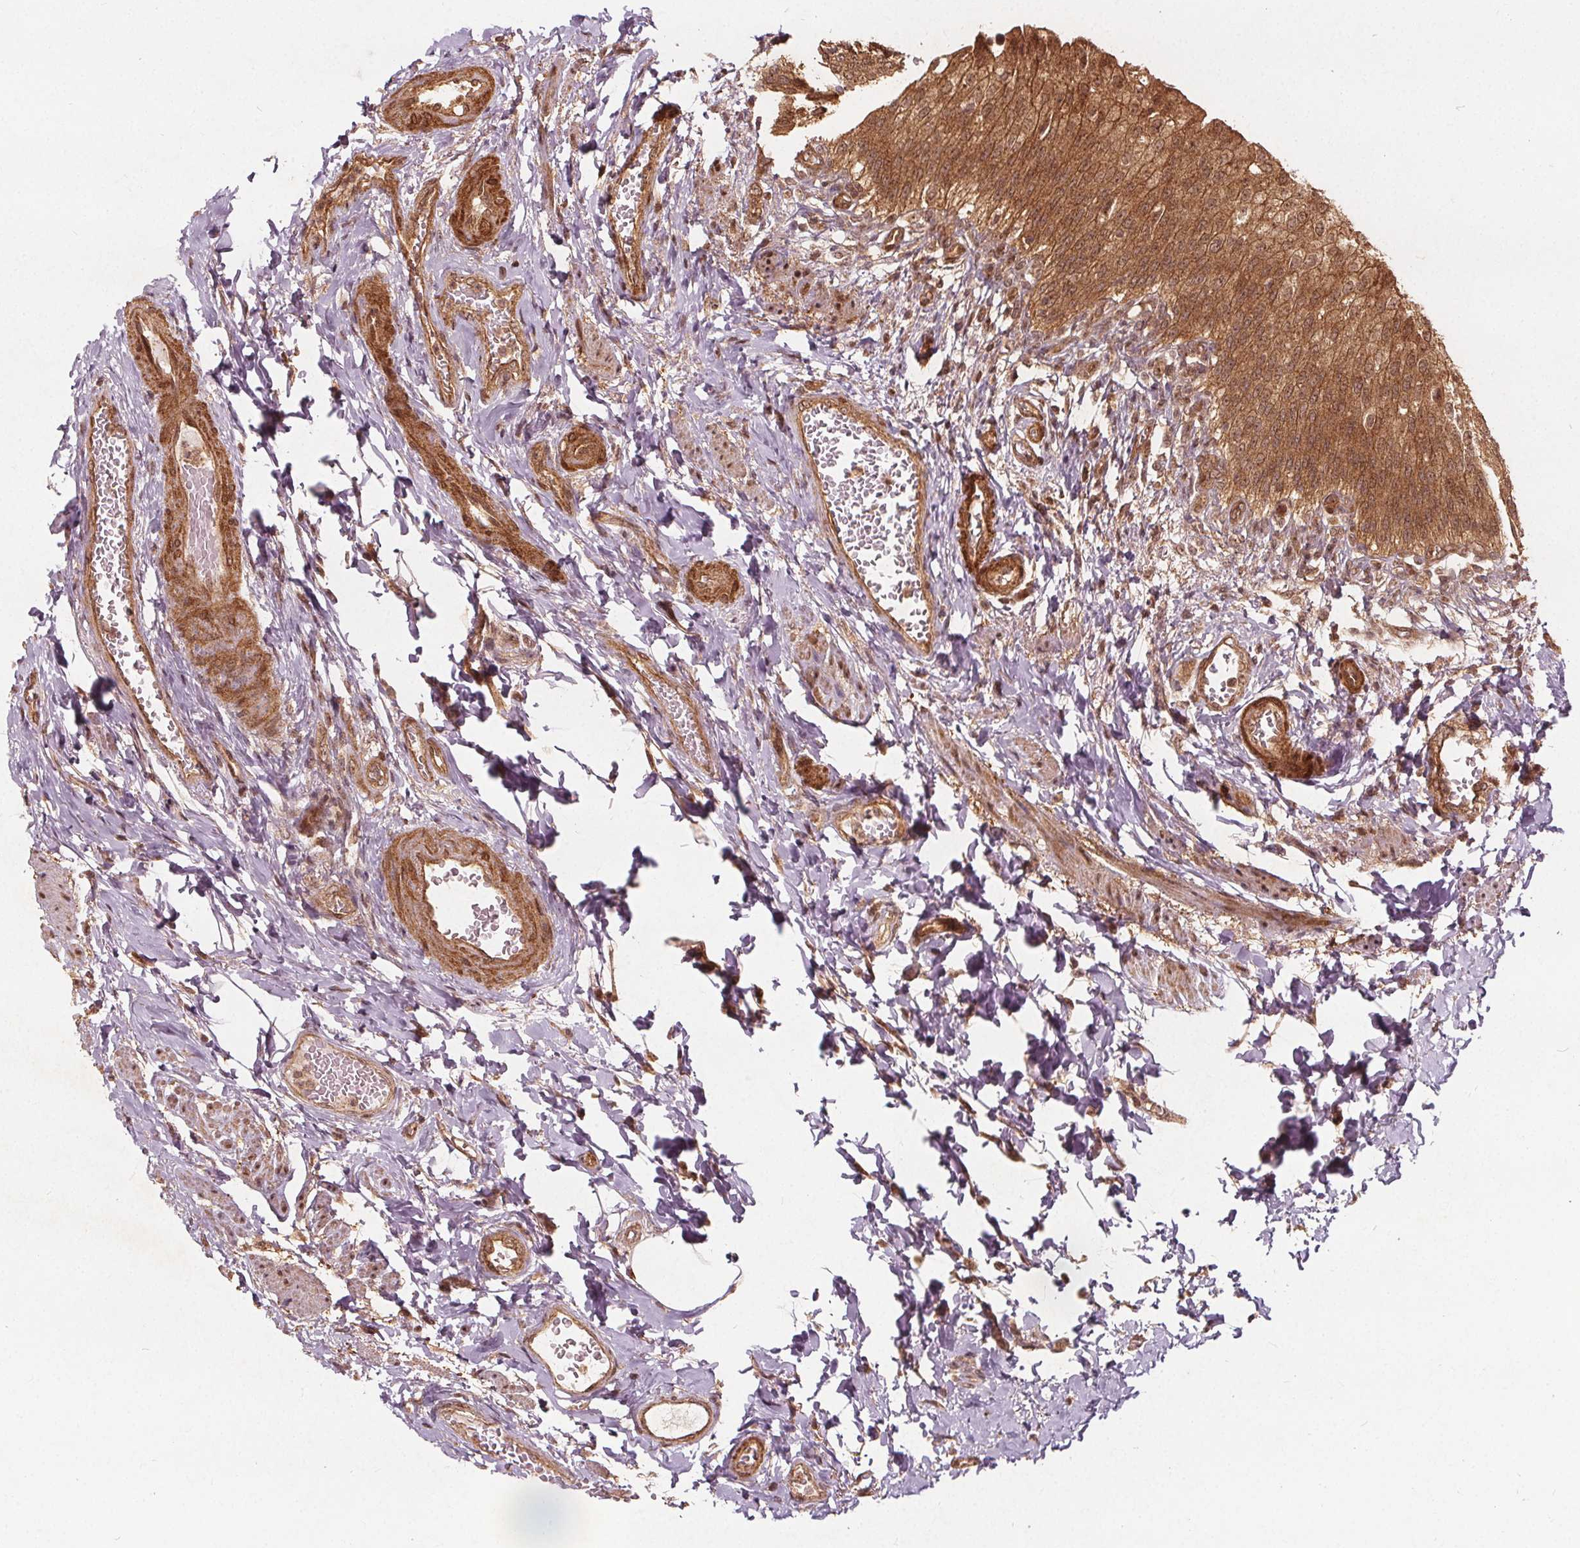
{"staining": {"intensity": "moderate", "quantity": ">75%", "location": "cytoplasmic/membranous,nuclear"}, "tissue": "urinary bladder", "cell_type": "Urothelial cells", "image_type": "normal", "snomed": [{"axis": "morphology", "description": "Normal tissue, NOS"}, {"axis": "topography", "description": "Urinary bladder"}, {"axis": "topography", "description": "Peripheral nerve tissue"}], "caption": "Protein staining of unremarkable urinary bladder reveals moderate cytoplasmic/membranous,nuclear staining in approximately >75% of urothelial cells.", "gene": "PPP1CB", "patient": {"sex": "female", "age": 60}}